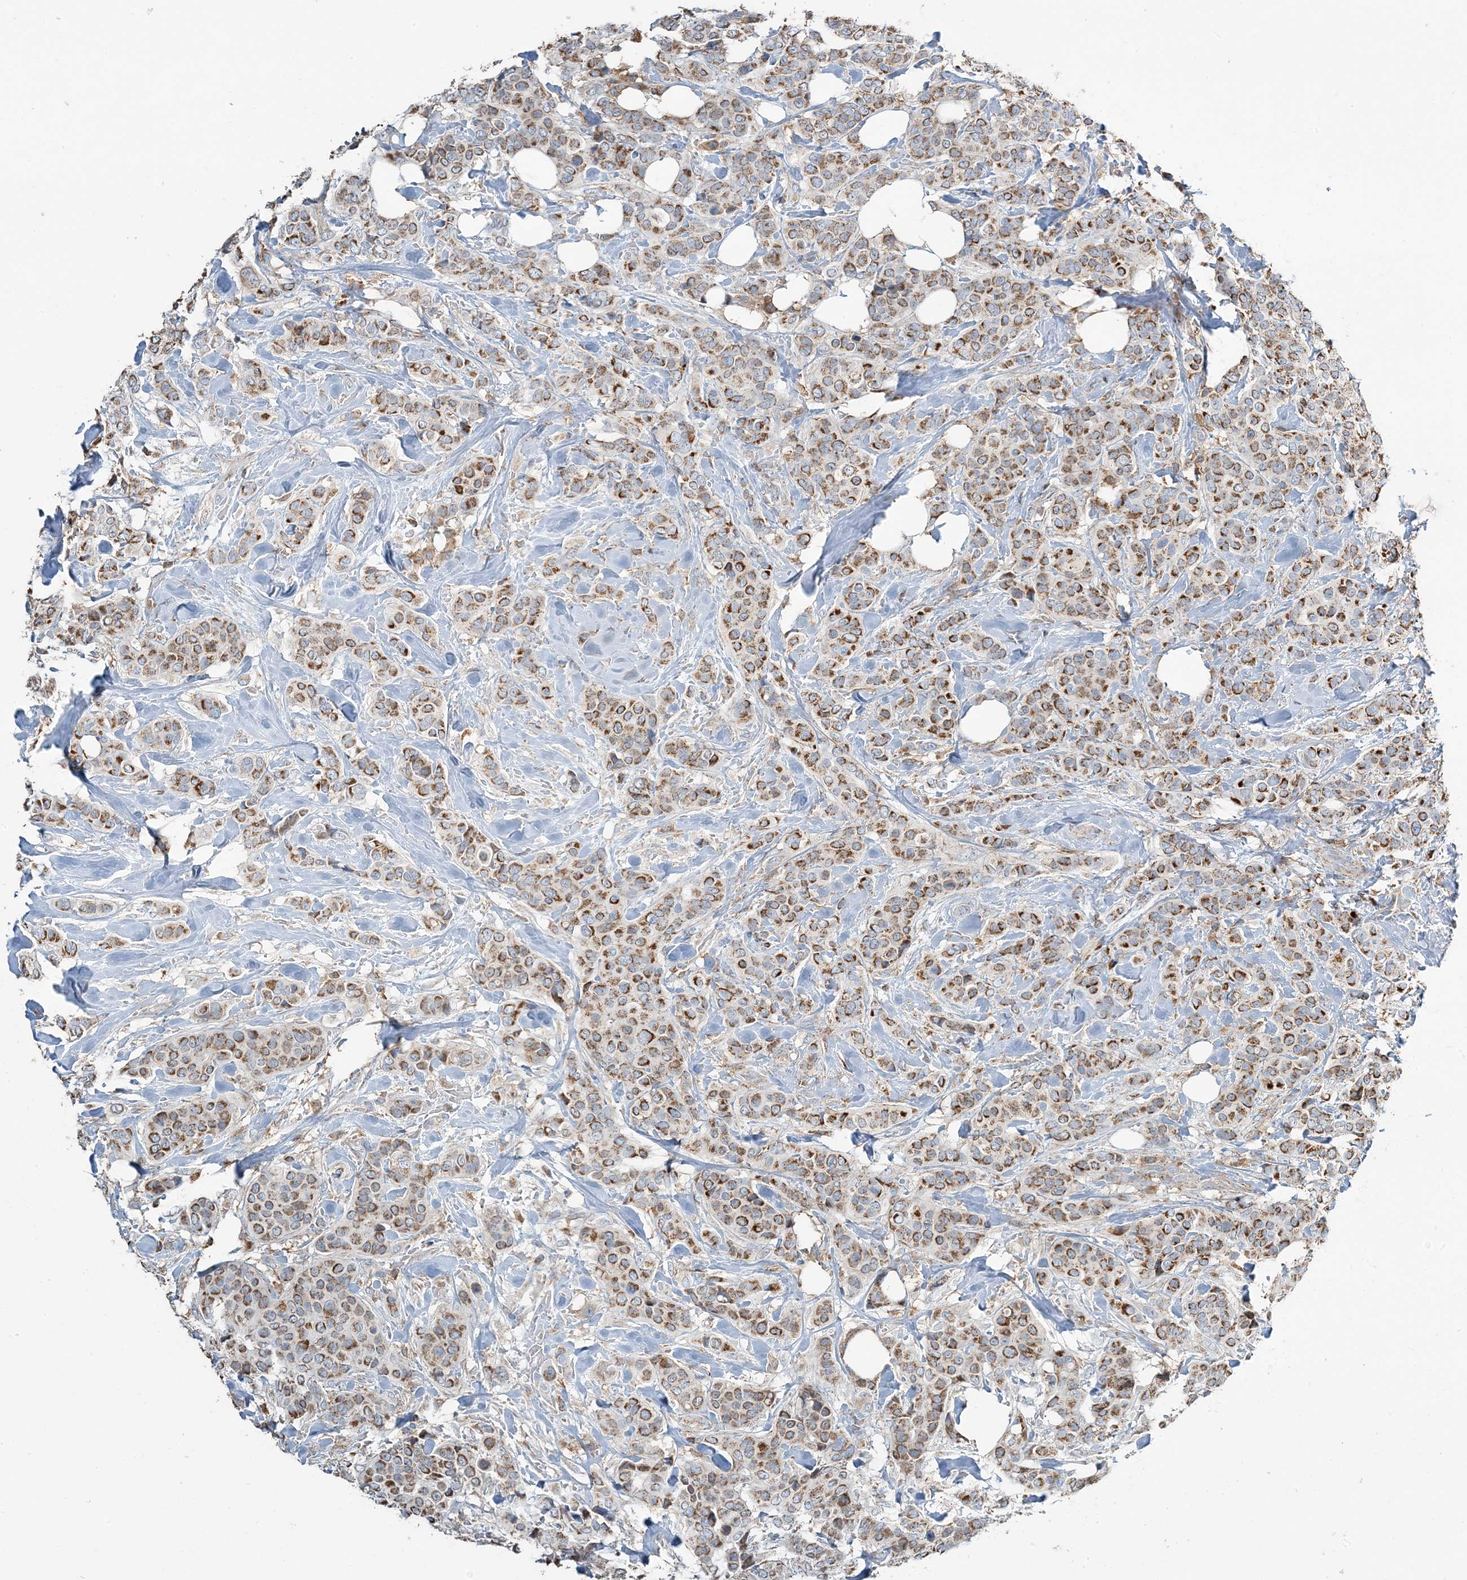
{"staining": {"intensity": "moderate", "quantity": ">75%", "location": "cytoplasmic/membranous"}, "tissue": "breast cancer", "cell_type": "Tumor cells", "image_type": "cancer", "snomed": [{"axis": "morphology", "description": "Lobular carcinoma"}, {"axis": "topography", "description": "Breast"}], "caption": "A brown stain highlights moderate cytoplasmic/membranous positivity of a protein in human breast cancer tumor cells.", "gene": "TMLHE", "patient": {"sex": "female", "age": 51}}